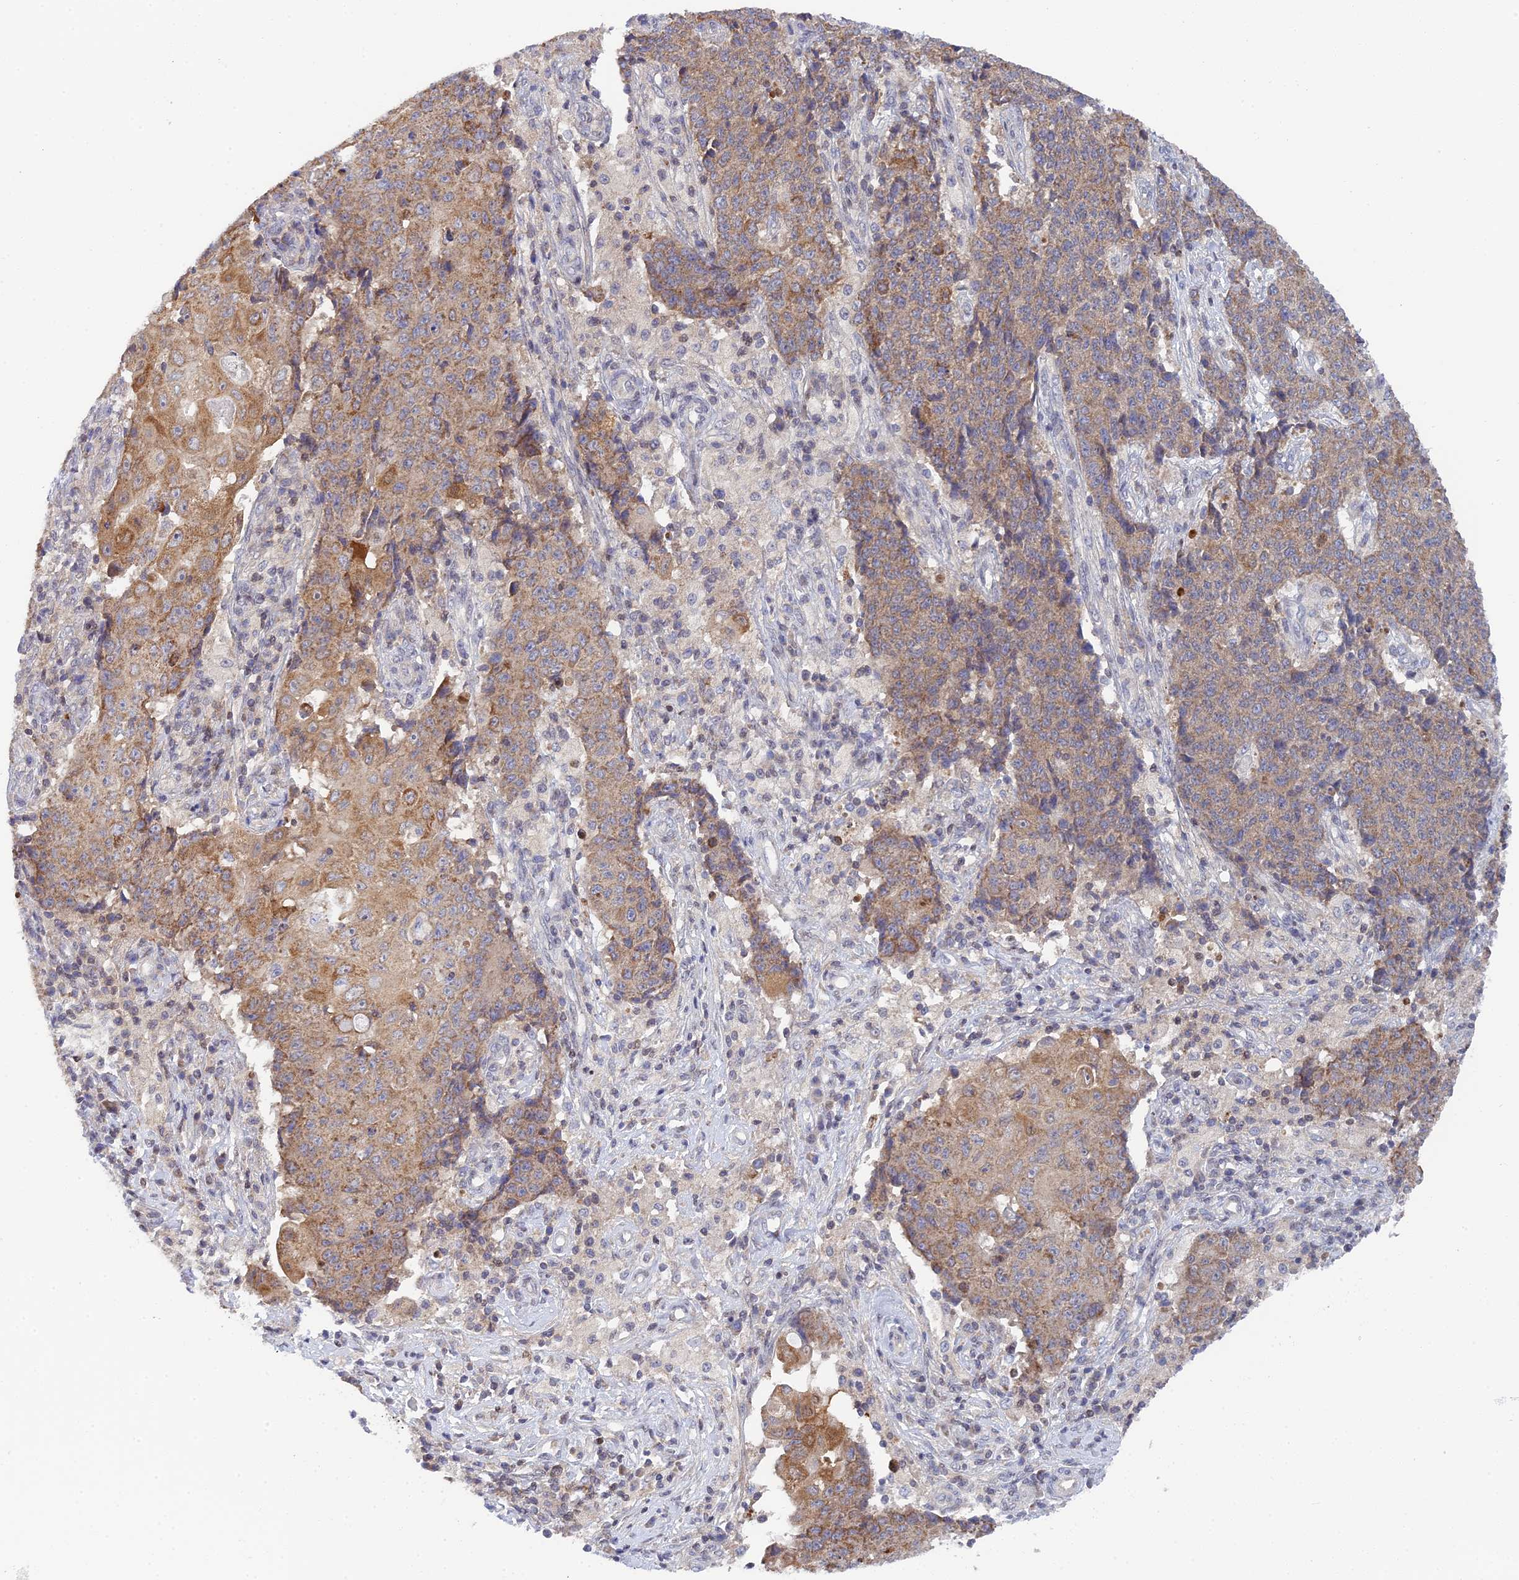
{"staining": {"intensity": "moderate", "quantity": ">75%", "location": "cytoplasmic/membranous"}, "tissue": "ovarian cancer", "cell_type": "Tumor cells", "image_type": "cancer", "snomed": [{"axis": "morphology", "description": "Carcinoma, endometroid"}, {"axis": "topography", "description": "Ovary"}], "caption": "There is medium levels of moderate cytoplasmic/membranous staining in tumor cells of endometroid carcinoma (ovarian), as demonstrated by immunohistochemical staining (brown color).", "gene": "ELOA2", "patient": {"sex": "female", "age": 42}}